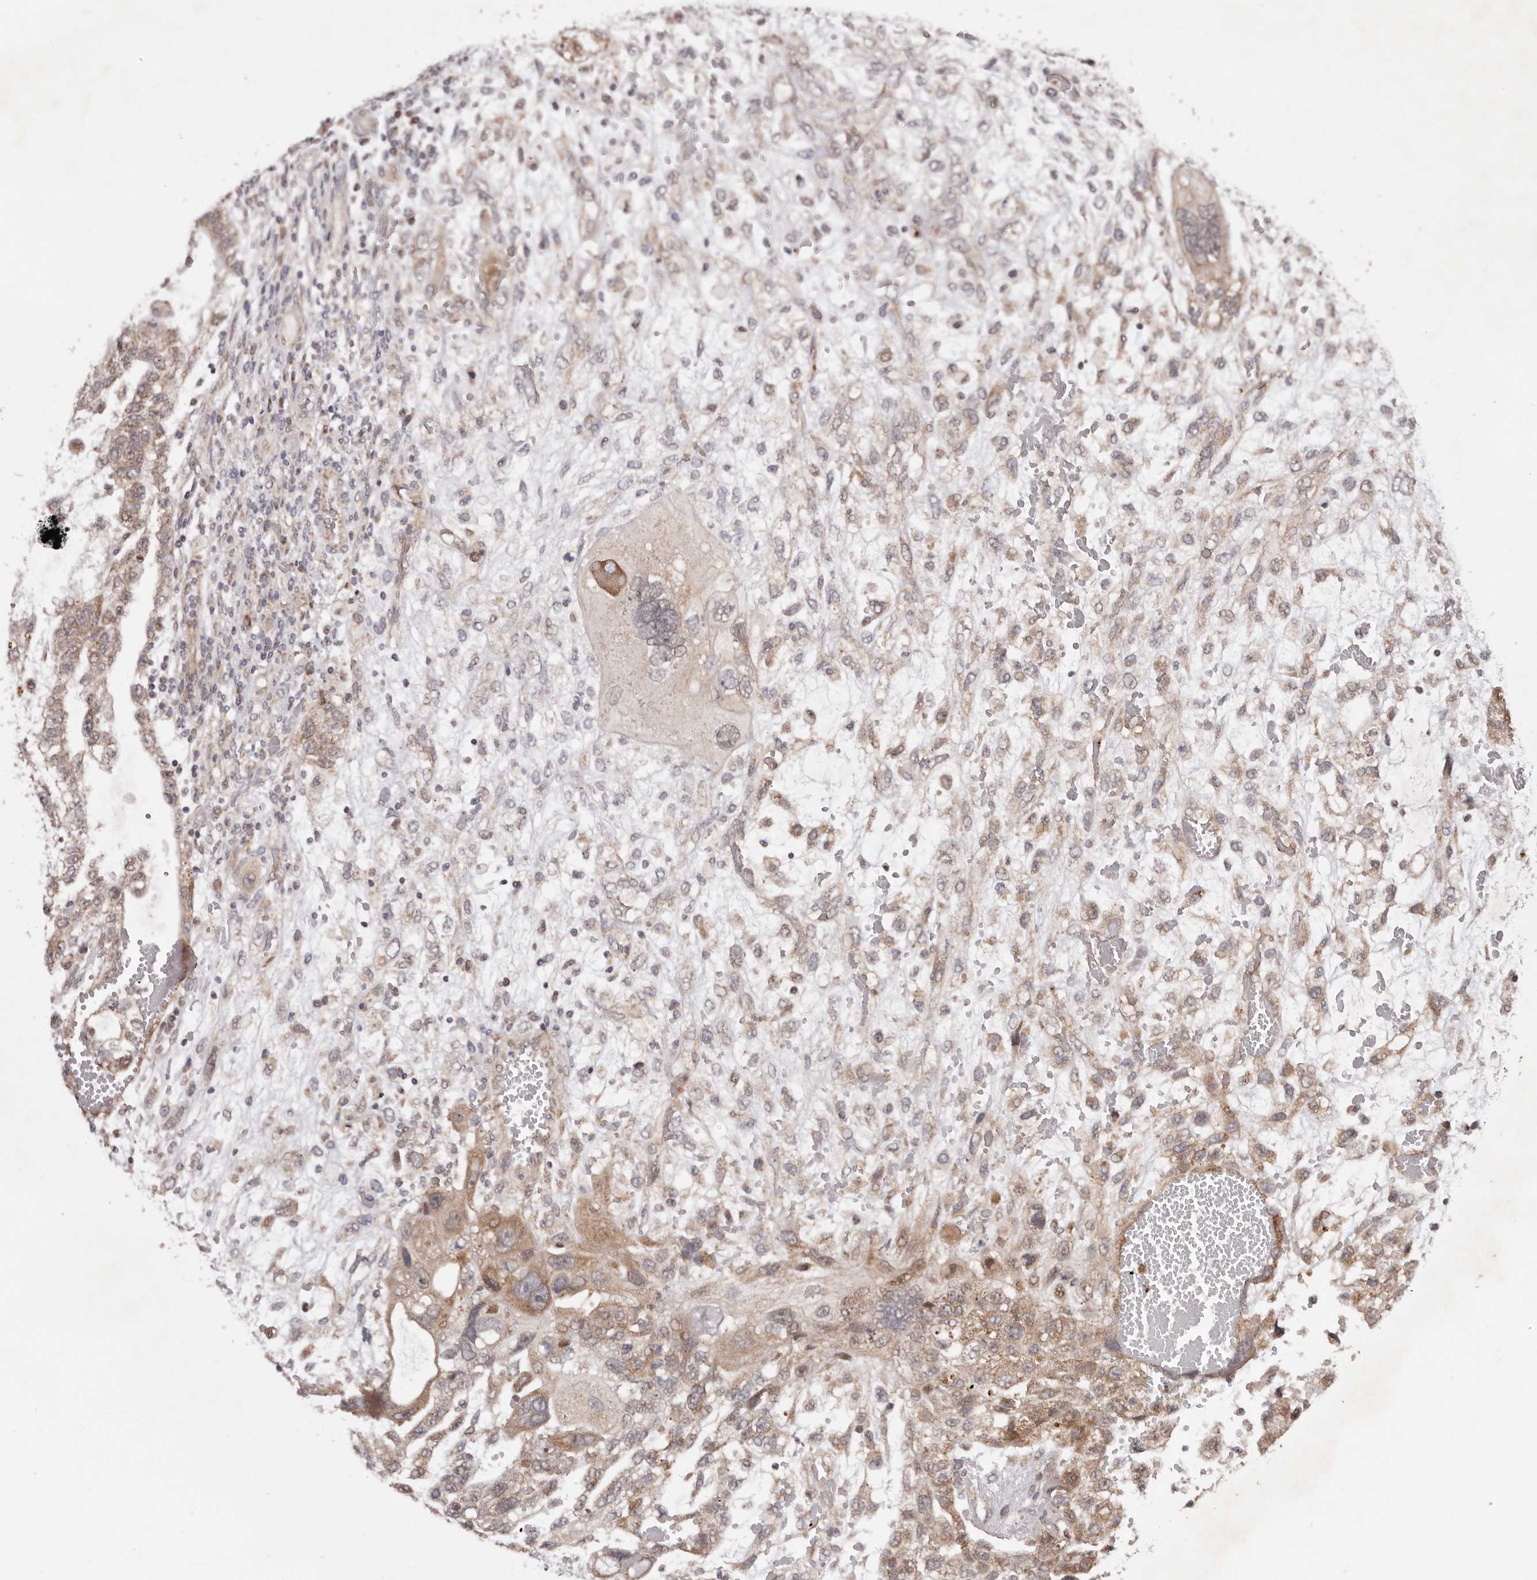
{"staining": {"intensity": "moderate", "quantity": ">75%", "location": "cytoplasmic/membranous"}, "tissue": "testis cancer", "cell_type": "Tumor cells", "image_type": "cancer", "snomed": [{"axis": "morphology", "description": "Carcinoma, Embryonal, NOS"}, {"axis": "topography", "description": "Testis"}], "caption": "Testis cancer stained for a protein (brown) reveals moderate cytoplasmic/membranous positive staining in about >75% of tumor cells.", "gene": "EGR3", "patient": {"sex": "male", "age": 36}}